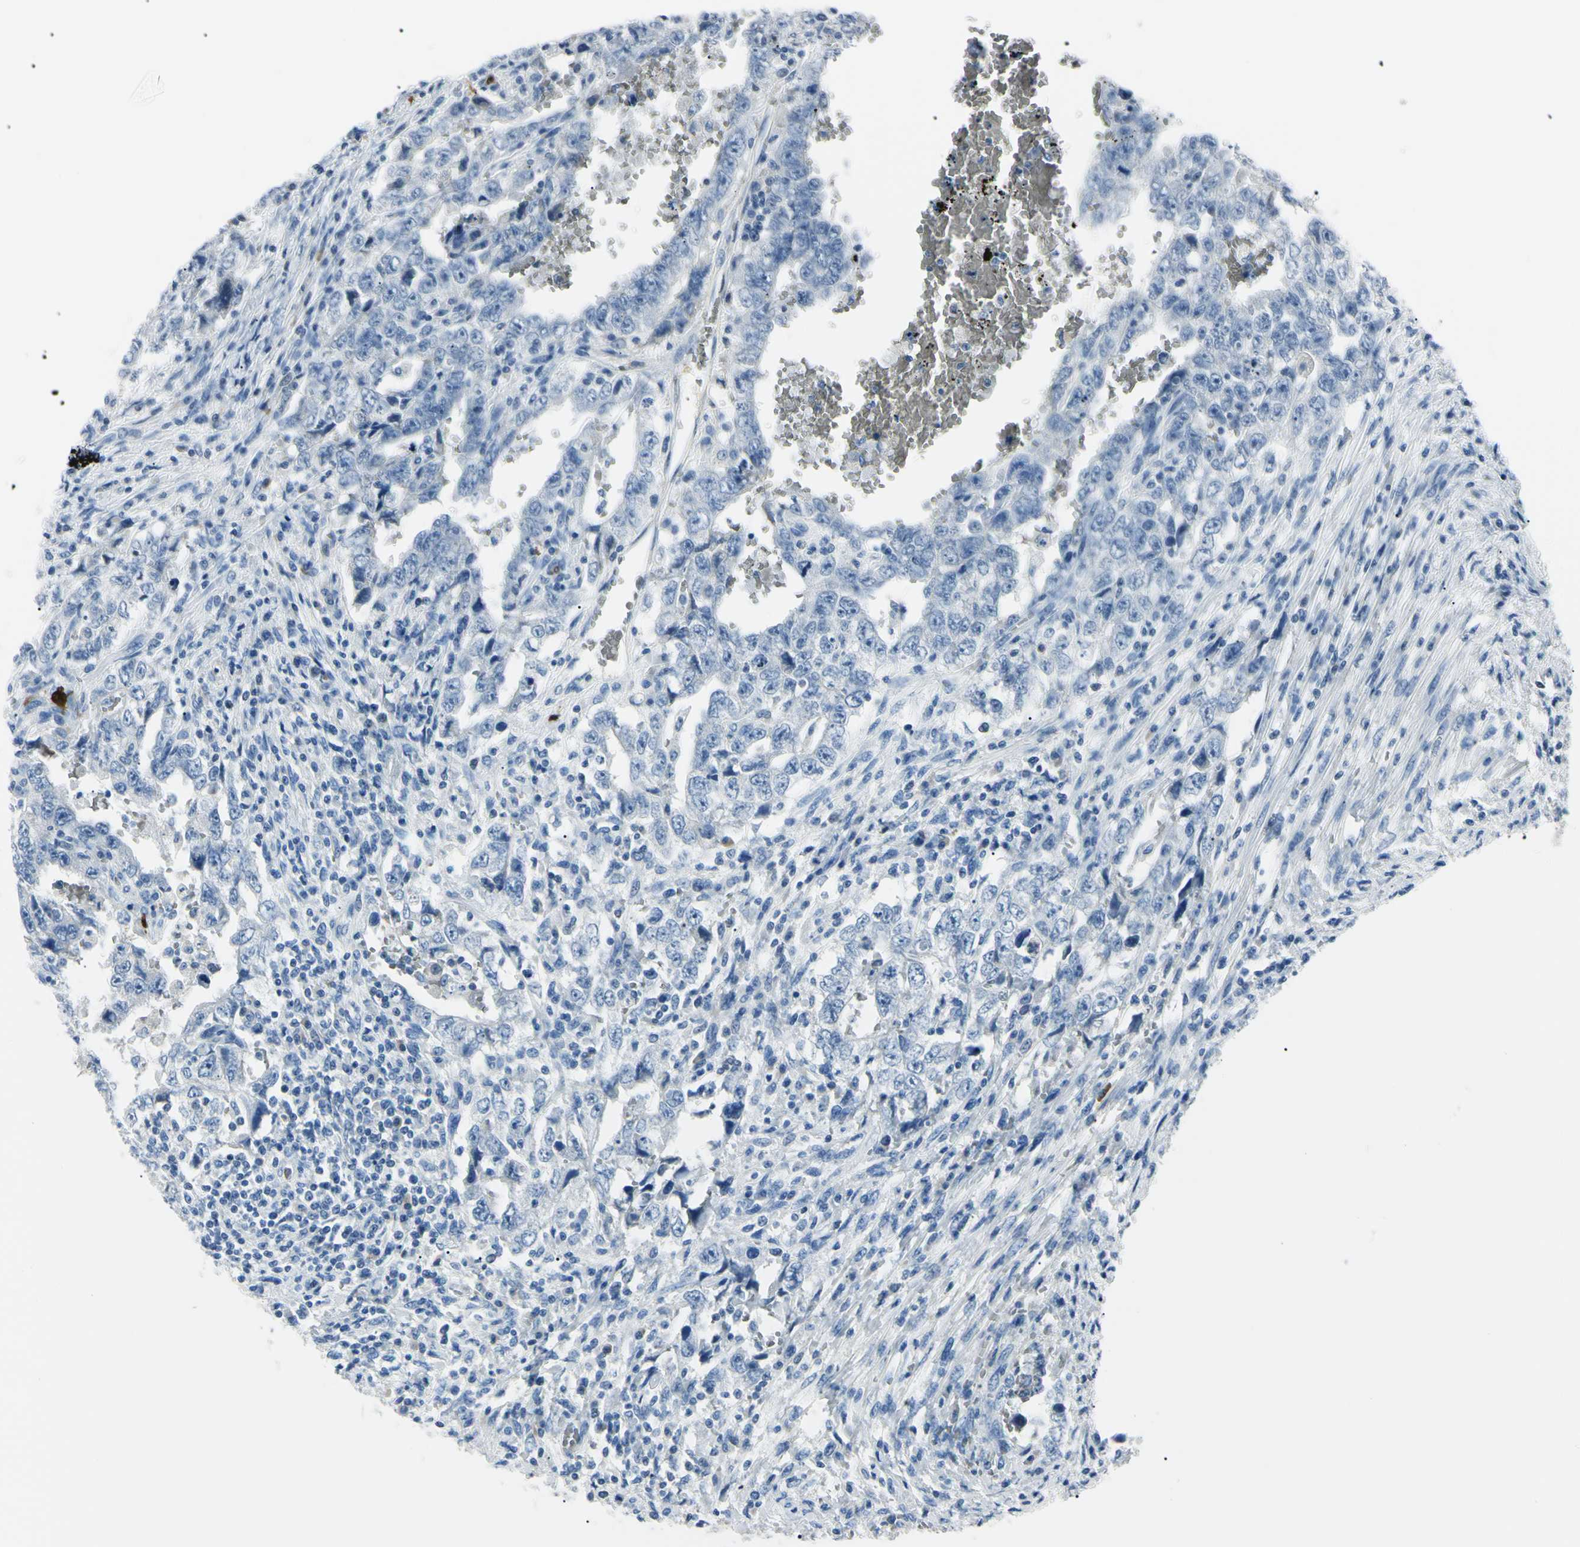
{"staining": {"intensity": "negative", "quantity": "none", "location": "none"}, "tissue": "testis cancer", "cell_type": "Tumor cells", "image_type": "cancer", "snomed": [{"axis": "morphology", "description": "Carcinoma, Embryonal, NOS"}, {"axis": "topography", "description": "Testis"}], "caption": "Human testis cancer stained for a protein using immunohistochemistry shows no staining in tumor cells.", "gene": "CA2", "patient": {"sex": "male", "age": 26}}